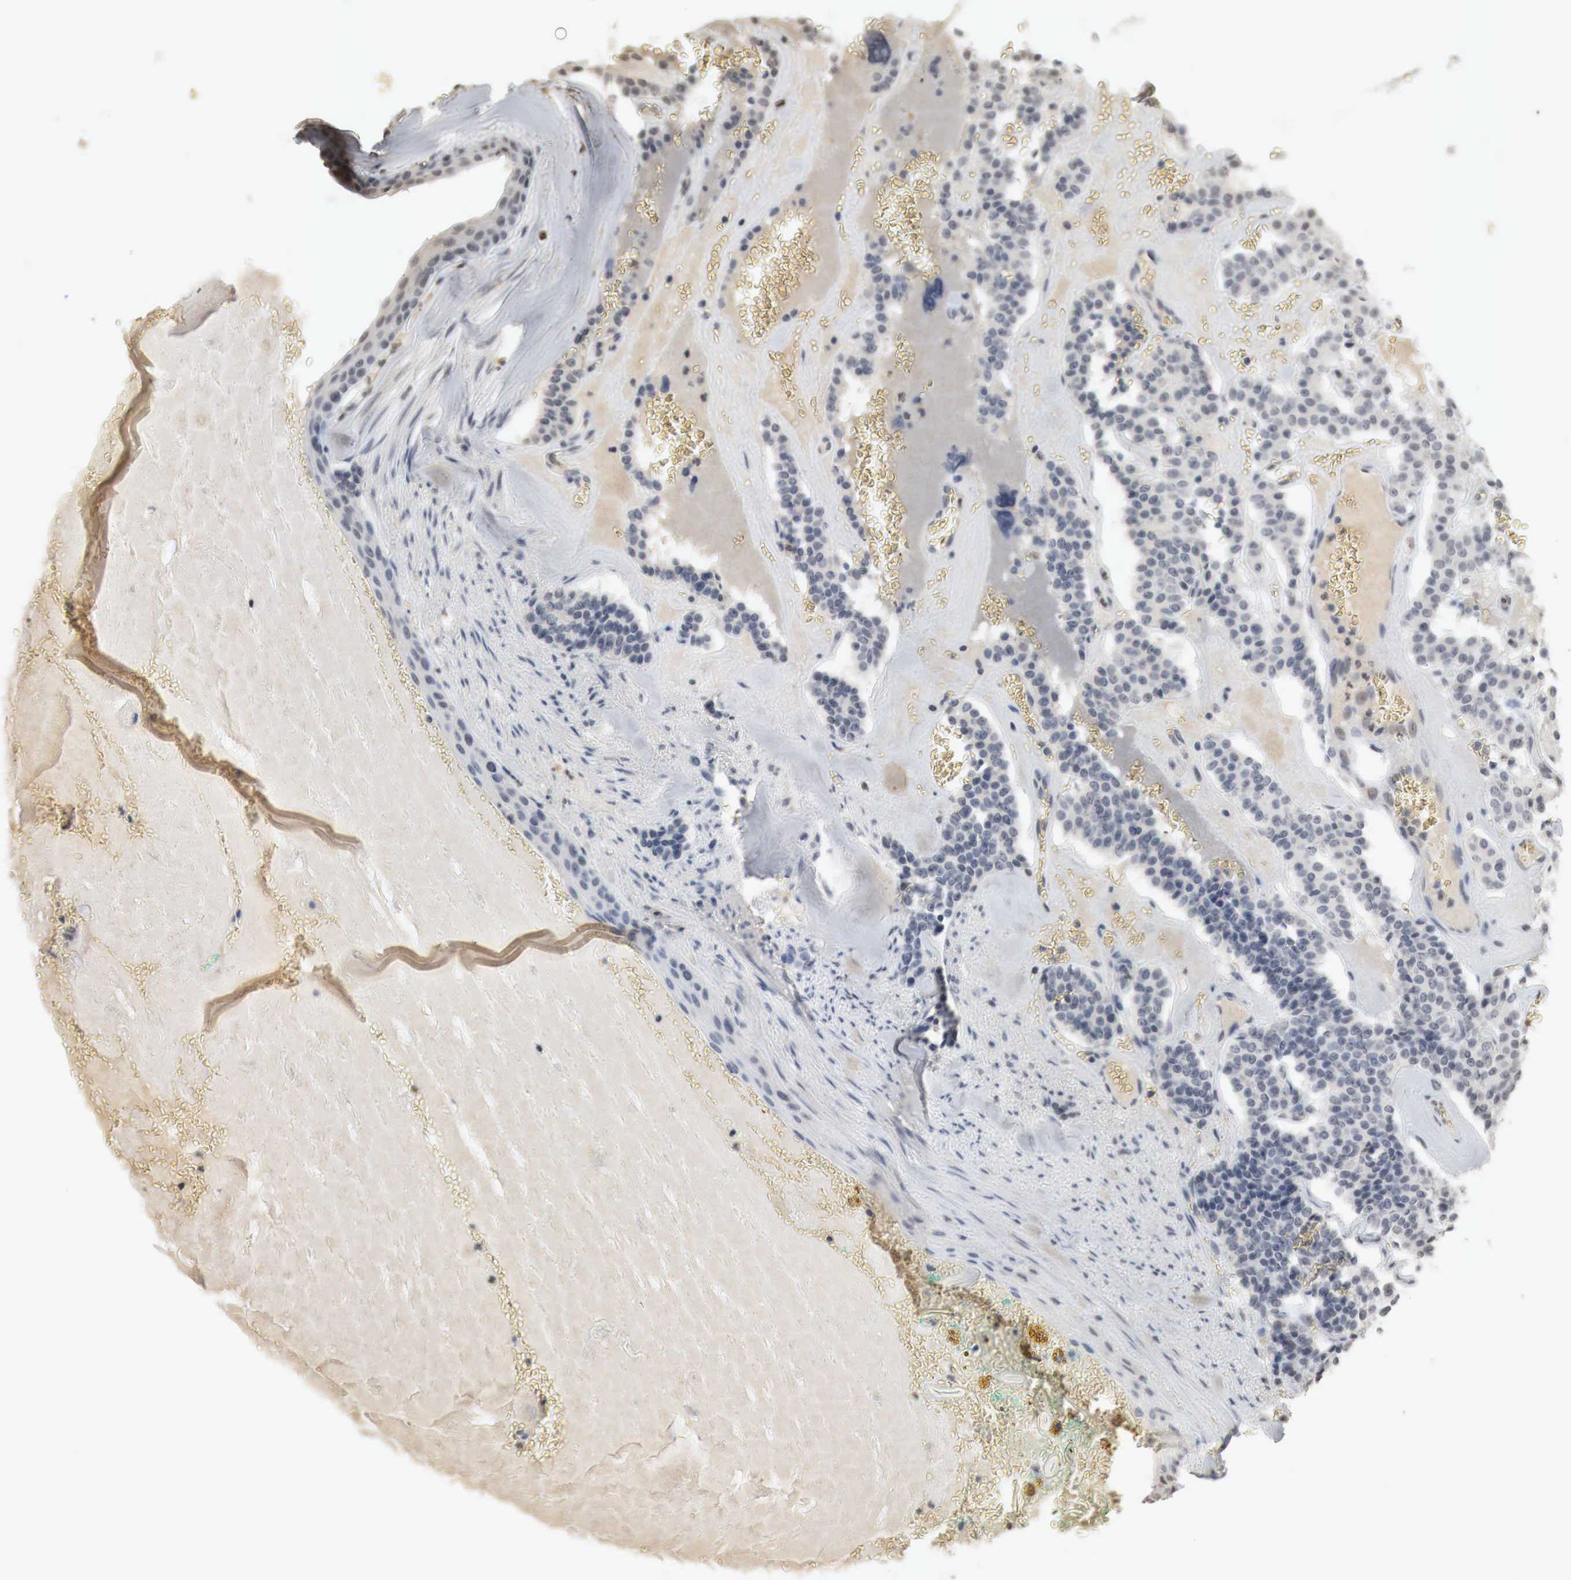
{"staining": {"intensity": "negative", "quantity": "none", "location": "none"}, "tissue": "carcinoid", "cell_type": "Tumor cells", "image_type": "cancer", "snomed": [{"axis": "morphology", "description": "Carcinoid, malignant, NOS"}, {"axis": "topography", "description": "Bronchus"}], "caption": "This is a micrograph of immunohistochemistry staining of carcinoid, which shows no staining in tumor cells.", "gene": "ERBB4", "patient": {"sex": "male", "age": 55}}